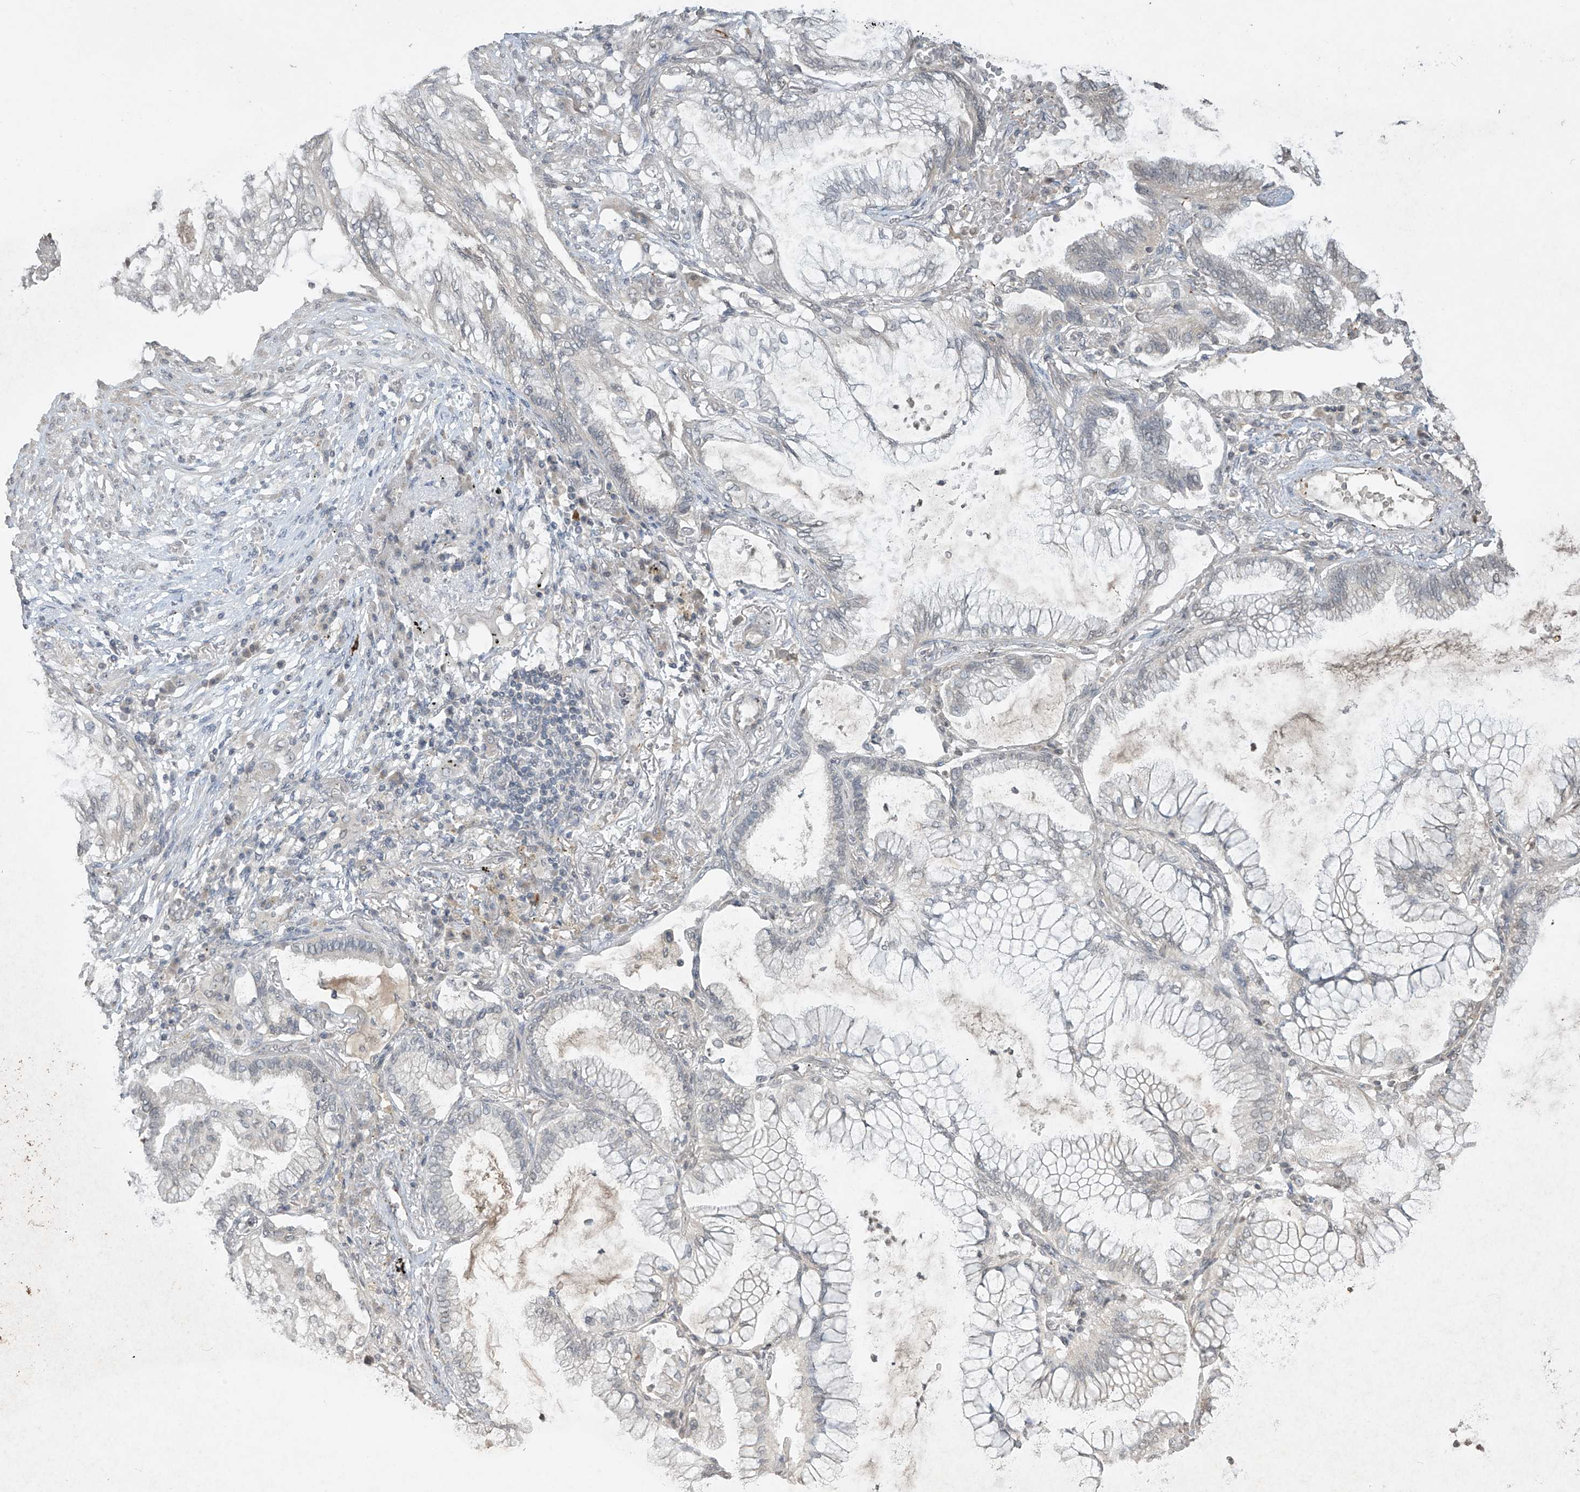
{"staining": {"intensity": "negative", "quantity": "none", "location": "none"}, "tissue": "lung cancer", "cell_type": "Tumor cells", "image_type": "cancer", "snomed": [{"axis": "morphology", "description": "Adenocarcinoma, NOS"}, {"axis": "topography", "description": "Lung"}], "caption": "The histopathology image displays no staining of tumor cells in lung adenocarcinoma.", "gene": "DGKQ", "patient": {"sex": "female", "age": 70}}